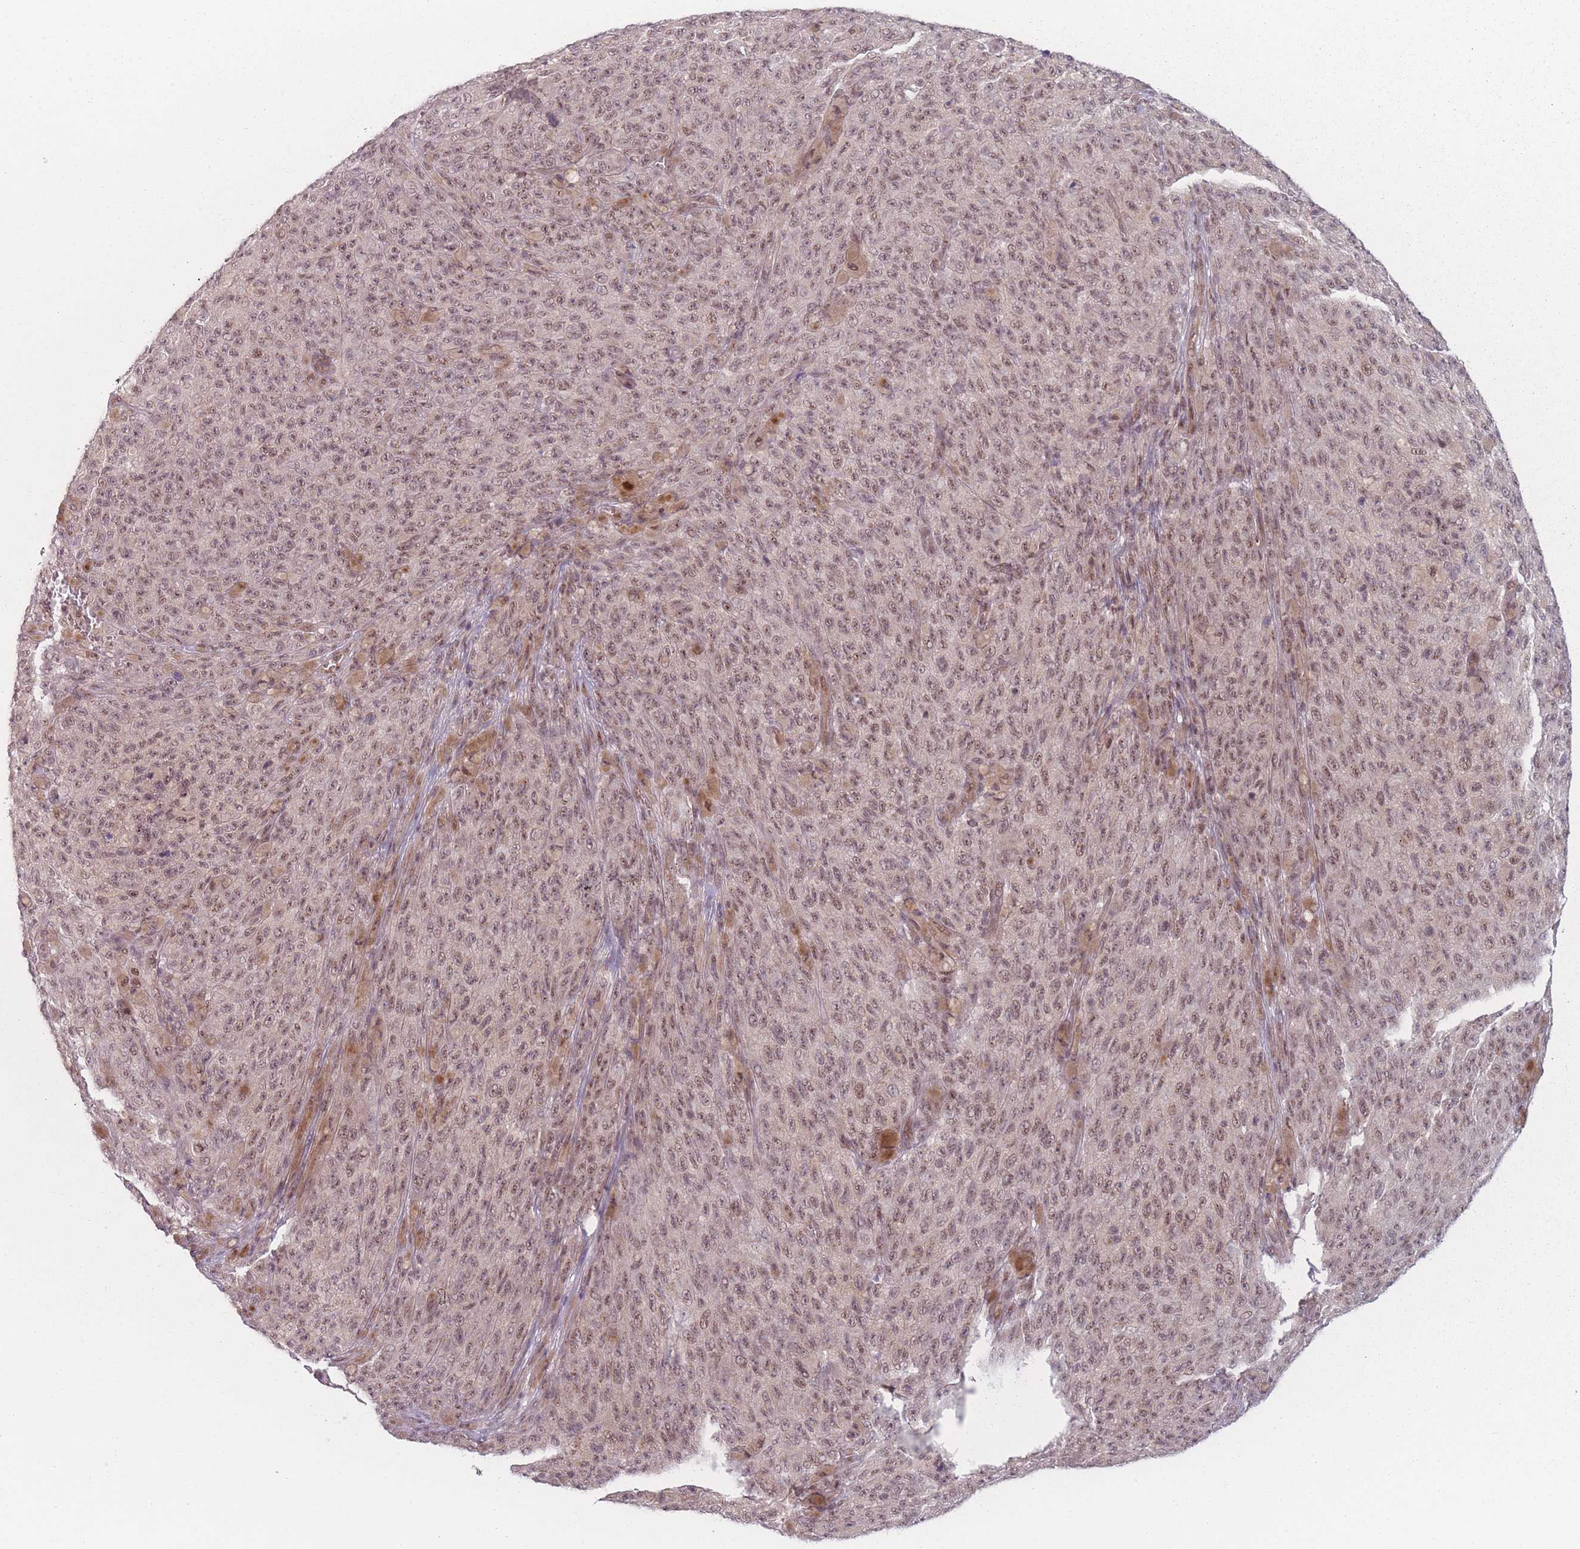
{"staining": {"intensity": "moderate", "quantity": ">75%", "location": "nuclear"}, "tissue": "melanoma", "cell_type": "Tumor cells", "image_type": "cancer", "snomed": [{"axis": "morphology", "description": "Malignant melanoma, NOS"}, {"axis": "topography", "description": "Skin"}], "caption": "IHC histopathology image of neoplastic tissue: human malignant melanoma stained using immunohistochemistry exhibits medium levels of moderate protein expression localized specifically in the nuclear of tumor cells, appearing as a nuclear brown color.", "gene": "ZC3H14", "patient": {"sex": "female", "age": 82}}